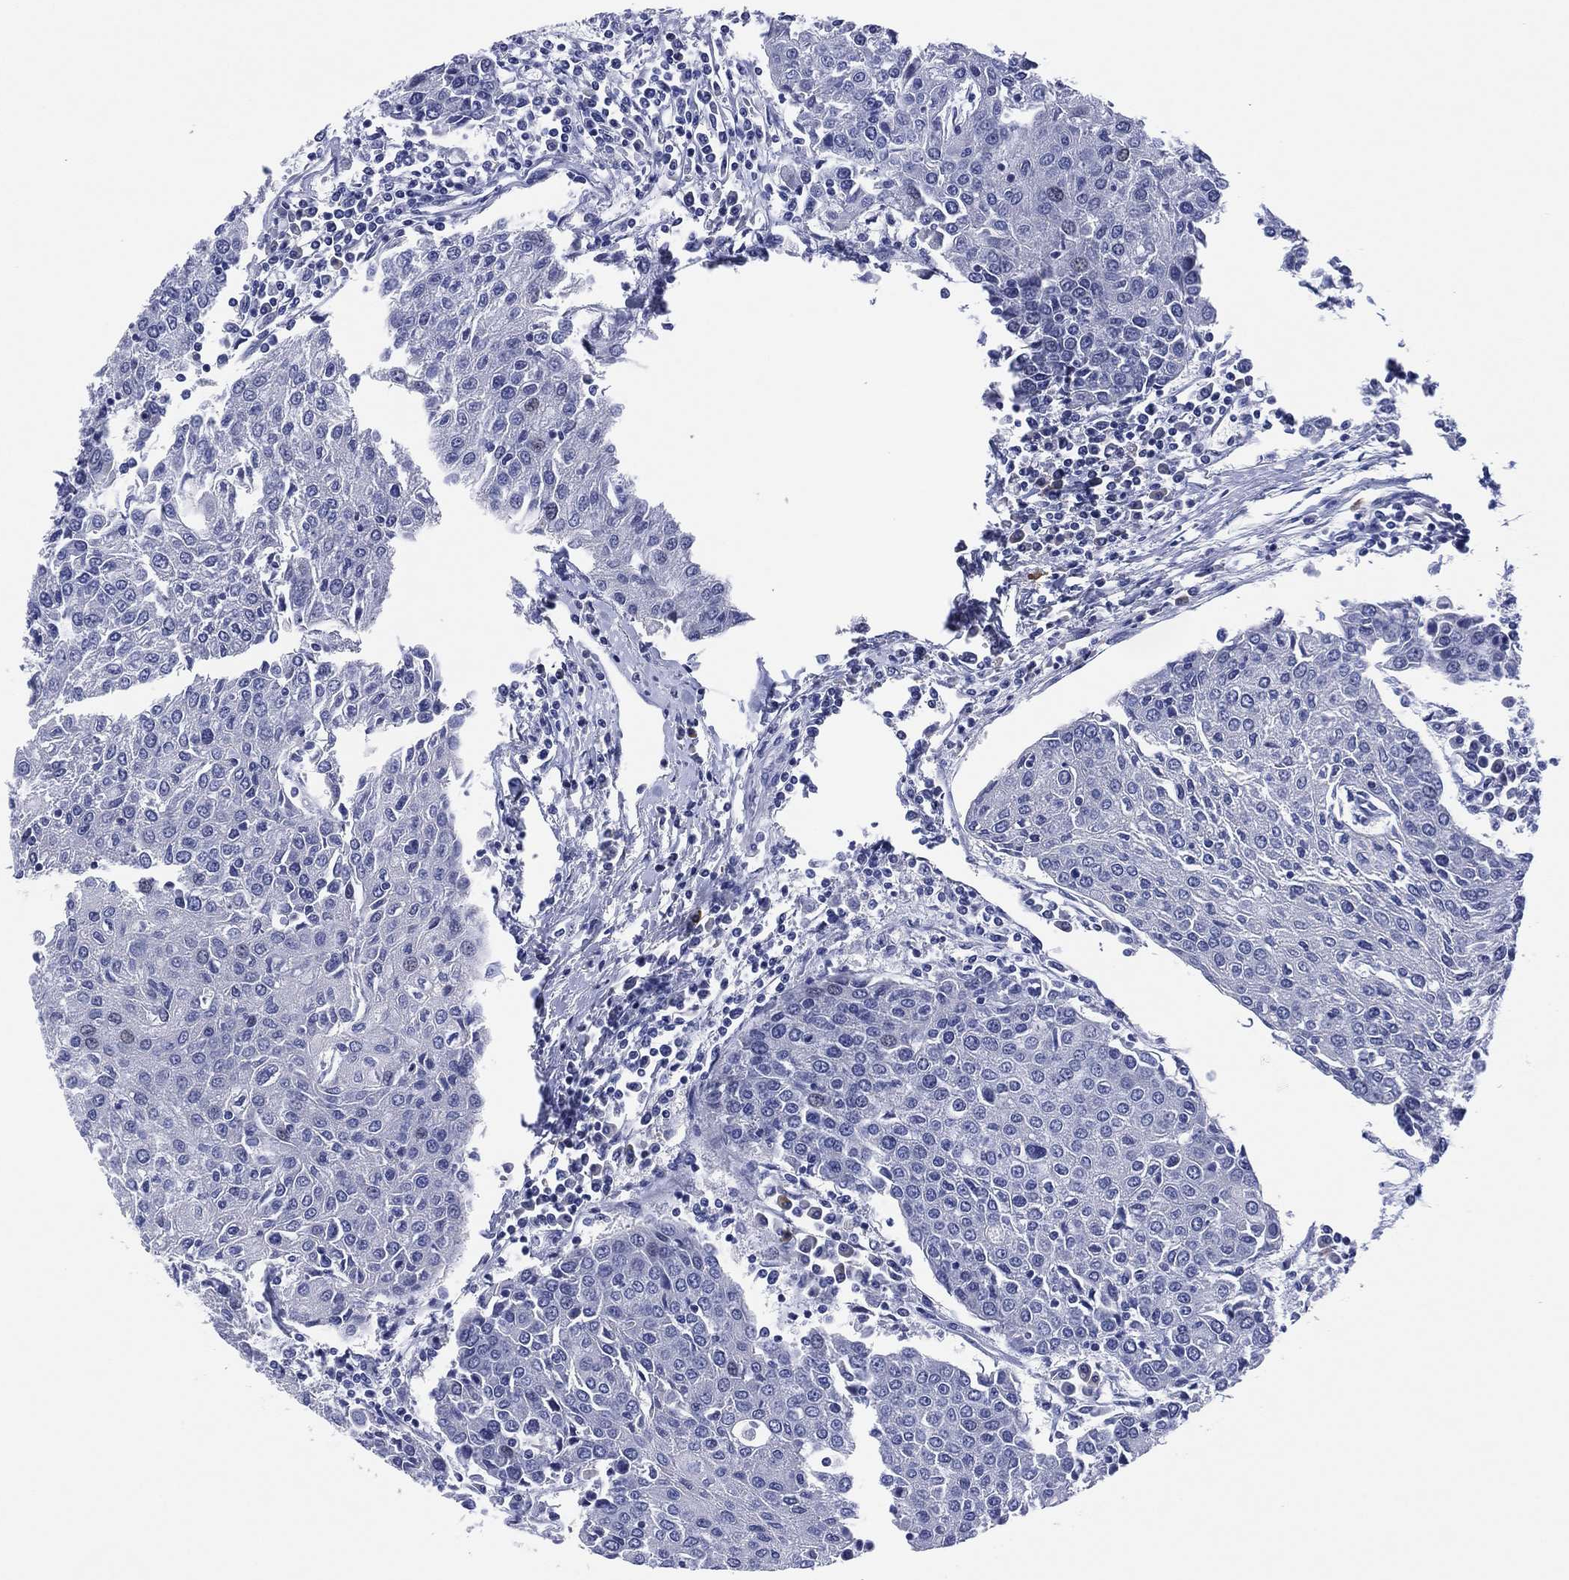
{"staining": {"intensity": "negative", "quantity": "none", "location": "none"}, "tissue": "urothelial cancer", "cell_type": "Tumor cells", "image_type": "cancer", "snomed": [{"axis": "morphology", "description": "Urothelial carcinoma, High grade"}, {"axis": "topography", "description": "Urinary bladder"}], "caption": "IHC histopathology image of urothelial carcinoma (high-grade) stained for a protein (brown), which exhibits no positivity in tumor cells.", "gene": "CLIP3", "patient": {"sex": "female", "age": 85}}